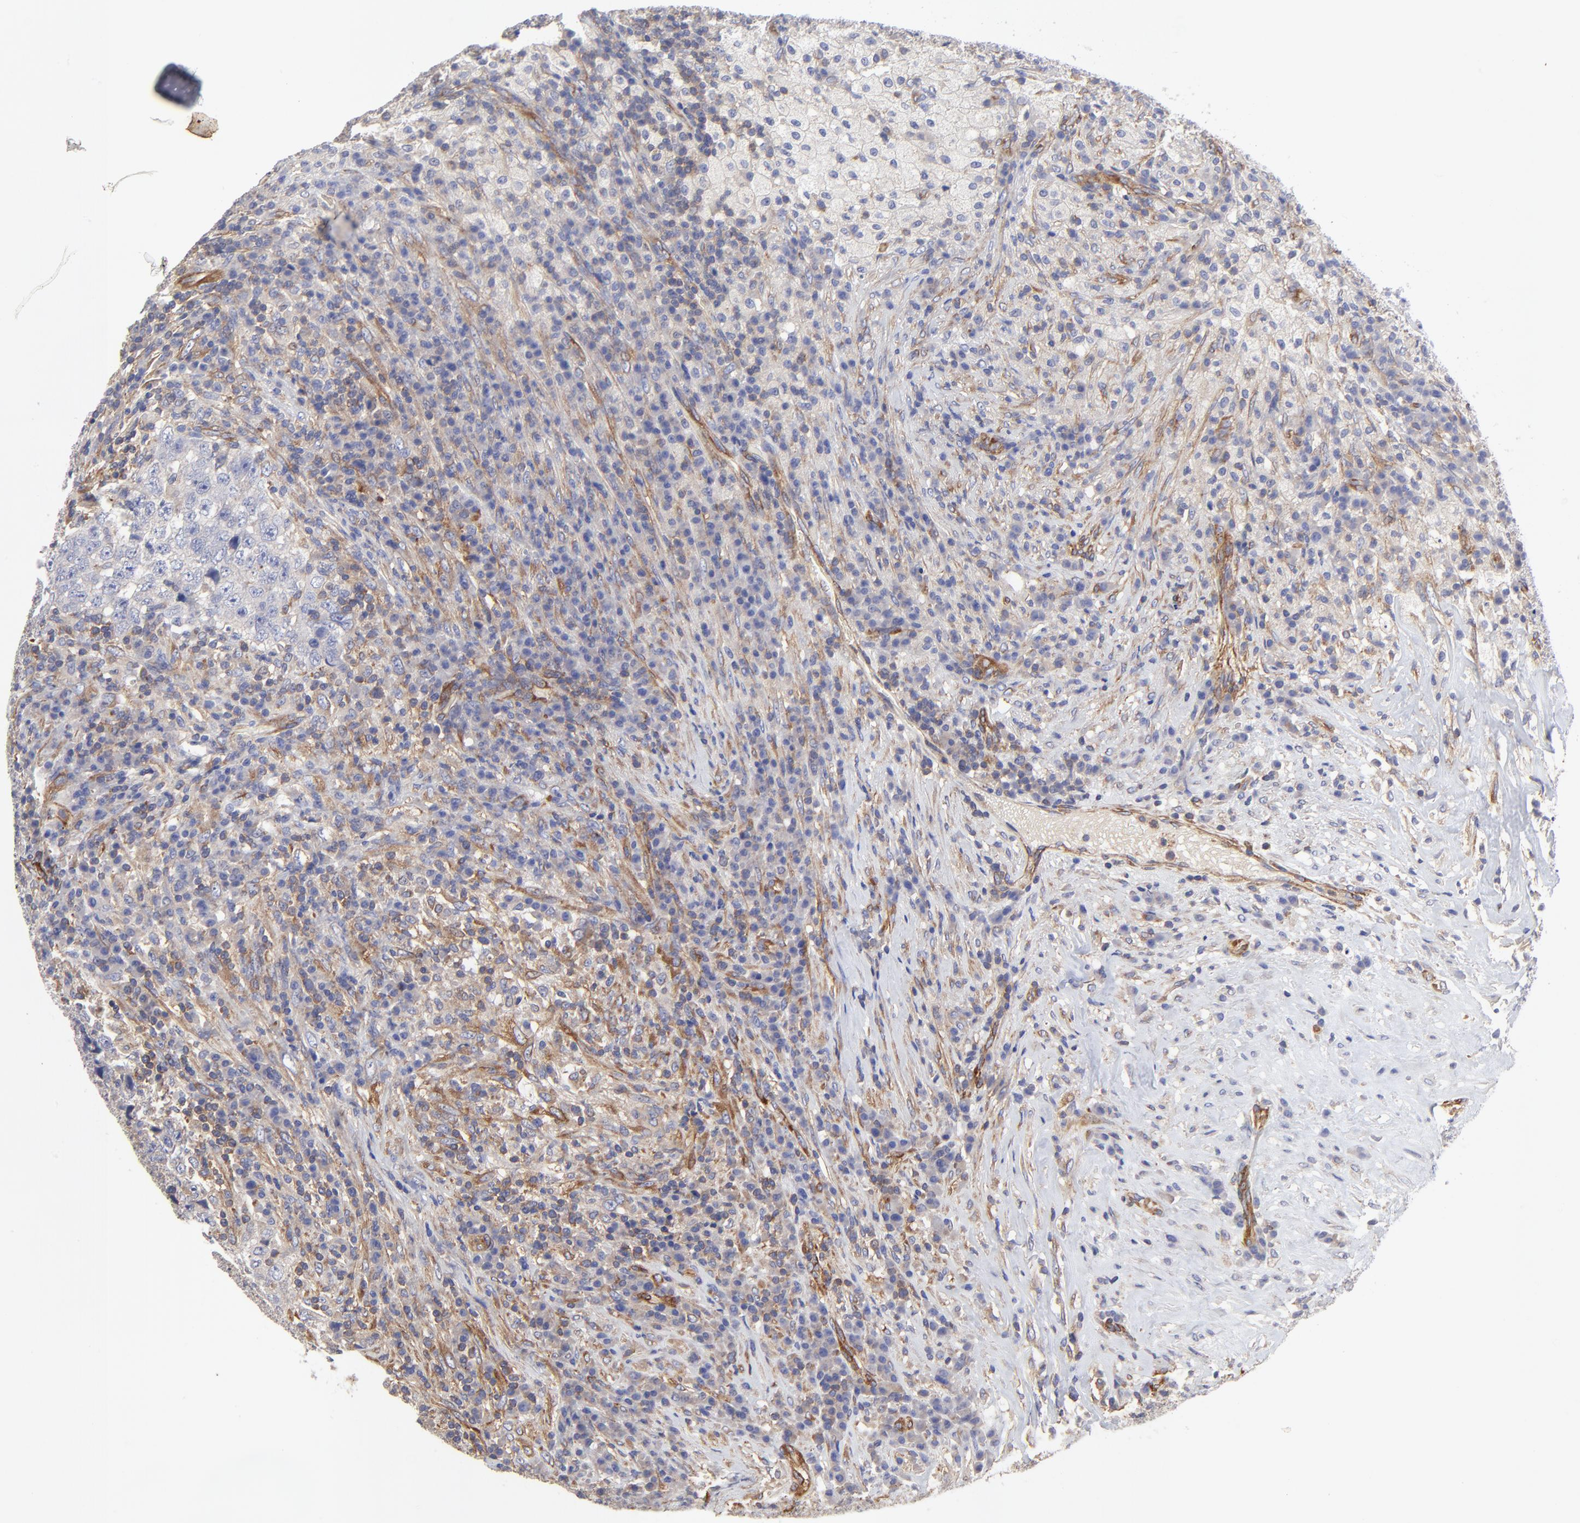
{"staining": {"intensity": "weak", "quantity": "<25%", "location": "cytoplasmic/membranous"}, "tissue": "testis cancer", "cell_type": "Tumor cells", "image_type": "cancer", "snomed": [{"axis": "morphology", "description": "Necrosis, NOS"}, {"axis": "morphology", "description": "Carcinoma, Embryonal, NOS"}, {"axis": "topography", "description": "Testis"}], "caption": "Micrograph shows no protein staining in tumor cells of testis embryonal carcinoma tissue. The staining is performed using DAB (3,3'-diaminobenzidine) brown chromogen with nuclei counter-stained in using hematoxylin.", "gene": "SULF2", "patient": {"sex": "male", "age": 19}}